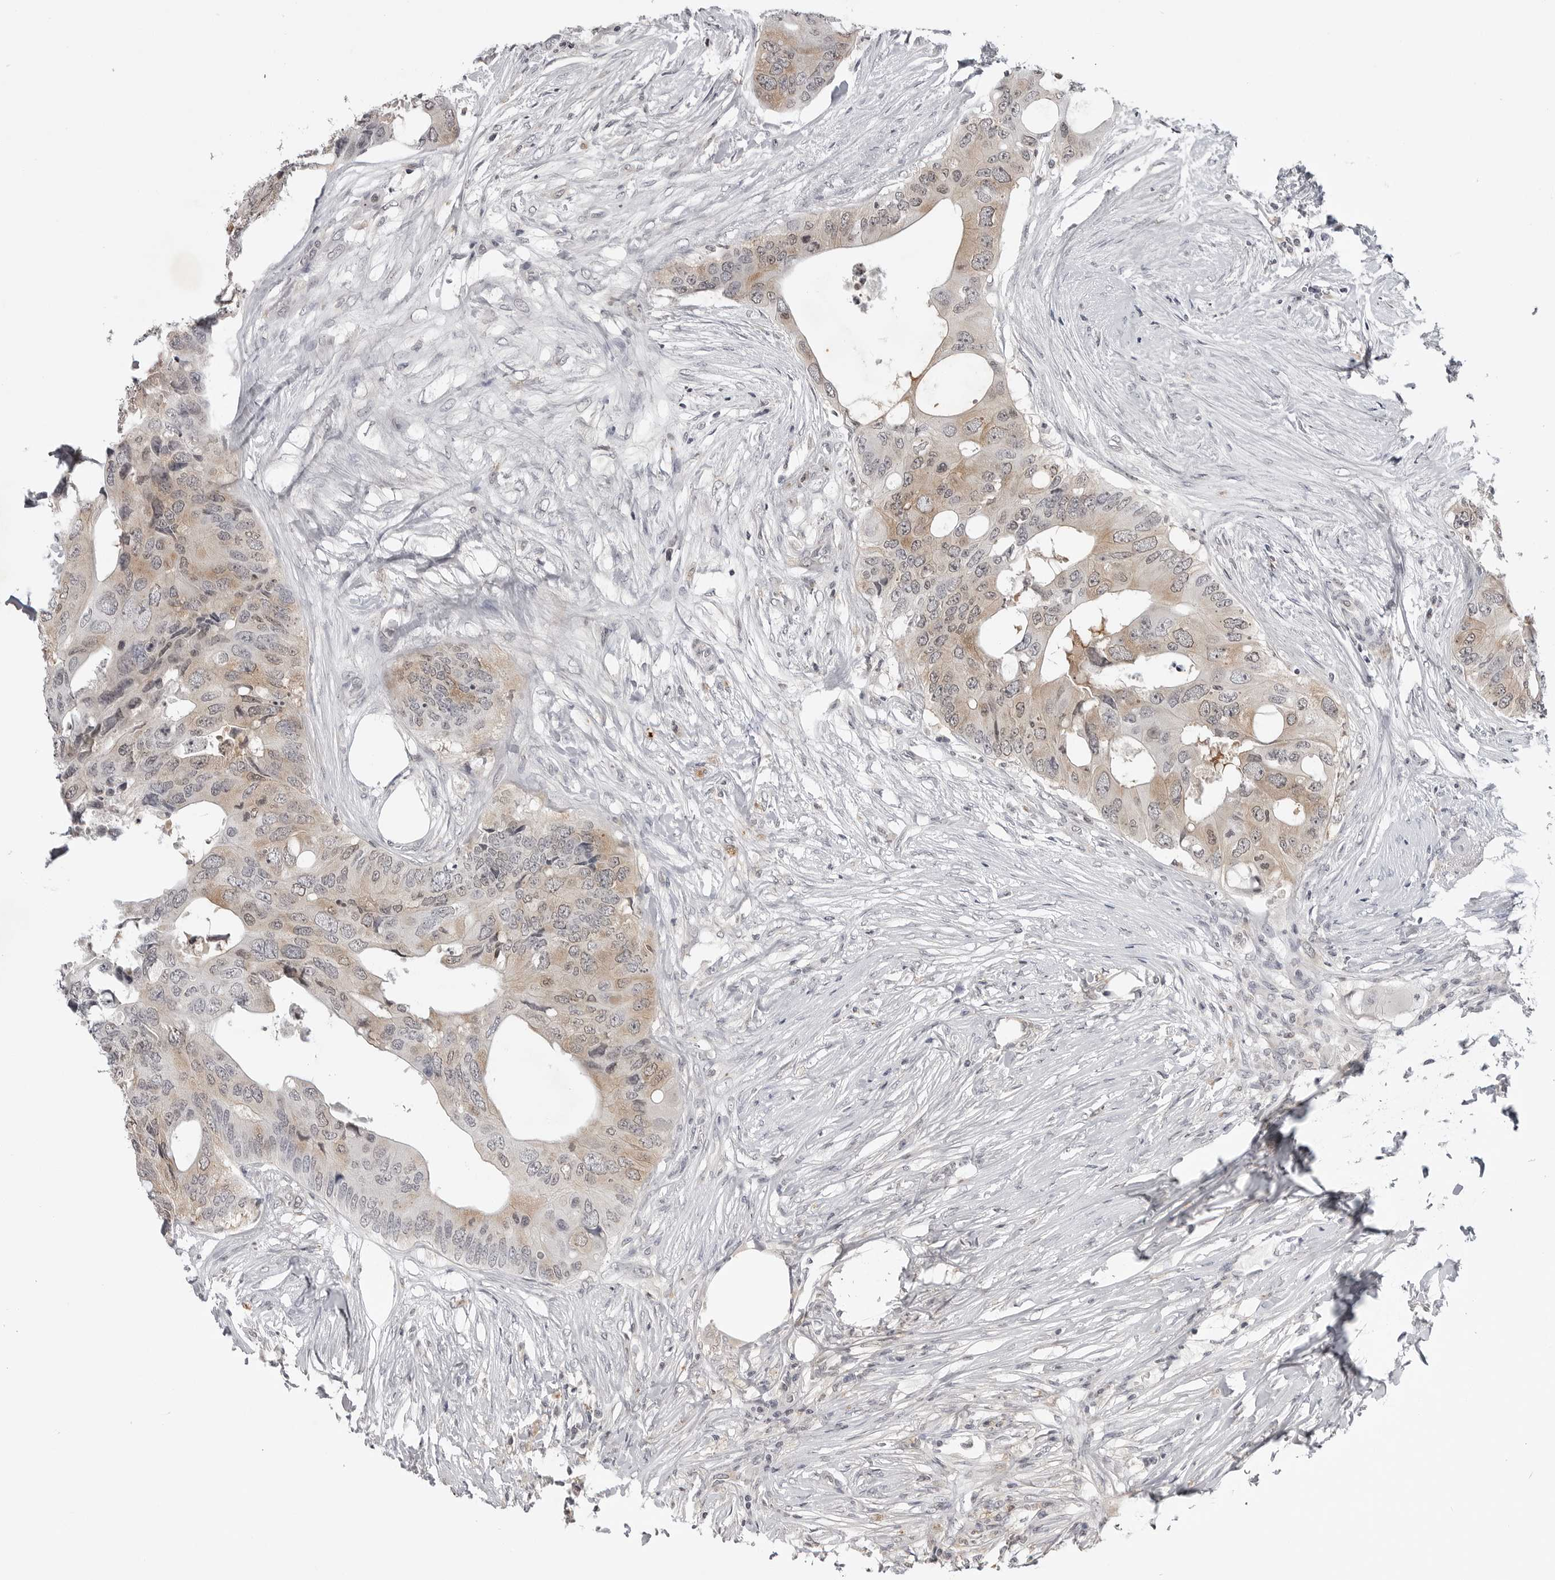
{"staining": {"intensity": "weak", "quantity": ">75%", "location": "cytoplasmic/membranous"}, "tissue": "colorectal cancer", "cell_type": "Tumor cells", "image_type": "cancer", "snomed": [{"axis": "morphology", "description": "Adenocarcinoma, NOS"}, {"axis": "topography", "description": "Colon"}], "caption": "DAB (3,3'-diaminobenzidine) immunohistochemical staining of human colorectal adenocarcinoma displays weak cytoplasmic/membranous protein staining in about >75% of tumor cells. (DAB (3,3'-diaminobenzidine) IHC, brown staining for protein, blue staining for nuclei).", "gene": "RRM1", "patient": {"sex": "male", "age": 71}}